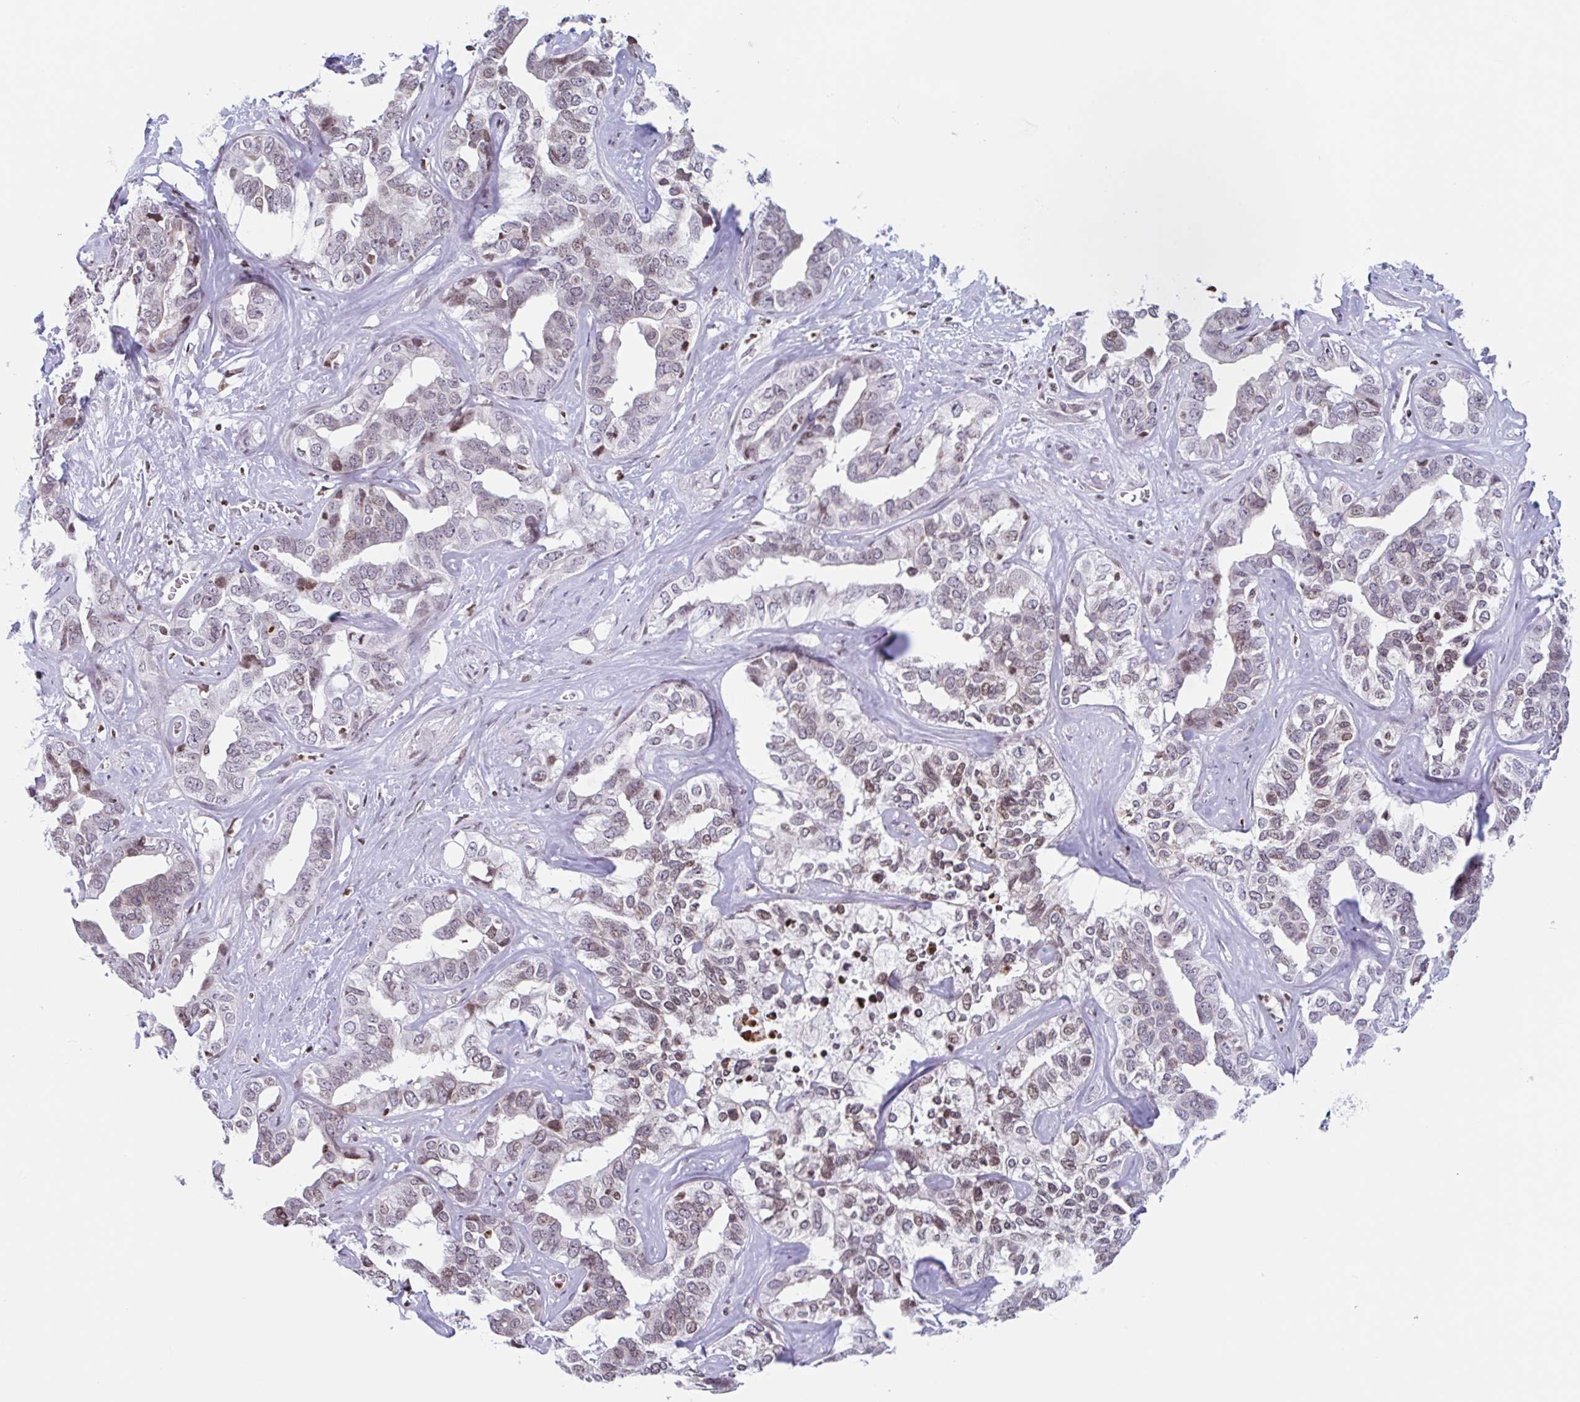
{"staining": {"intensity": "moderate", "quantity": ">75%", "location": "nuclear"}, "tissue": "liver cancer", "cell_type": "Tumor cells", "image_type": "cancer", "snomed": [{"axis": "morphology", "description": "Cholangiocarcinoma"}, {"axis": "topography", "description": "Liver"}], "caption": "A brown stain shows moderate nuclear positivity of a protein in liver cholangiocarcinoma tumor cells.", "gene": "NOL6", "patient": {"sex": "male", "age": 59}}